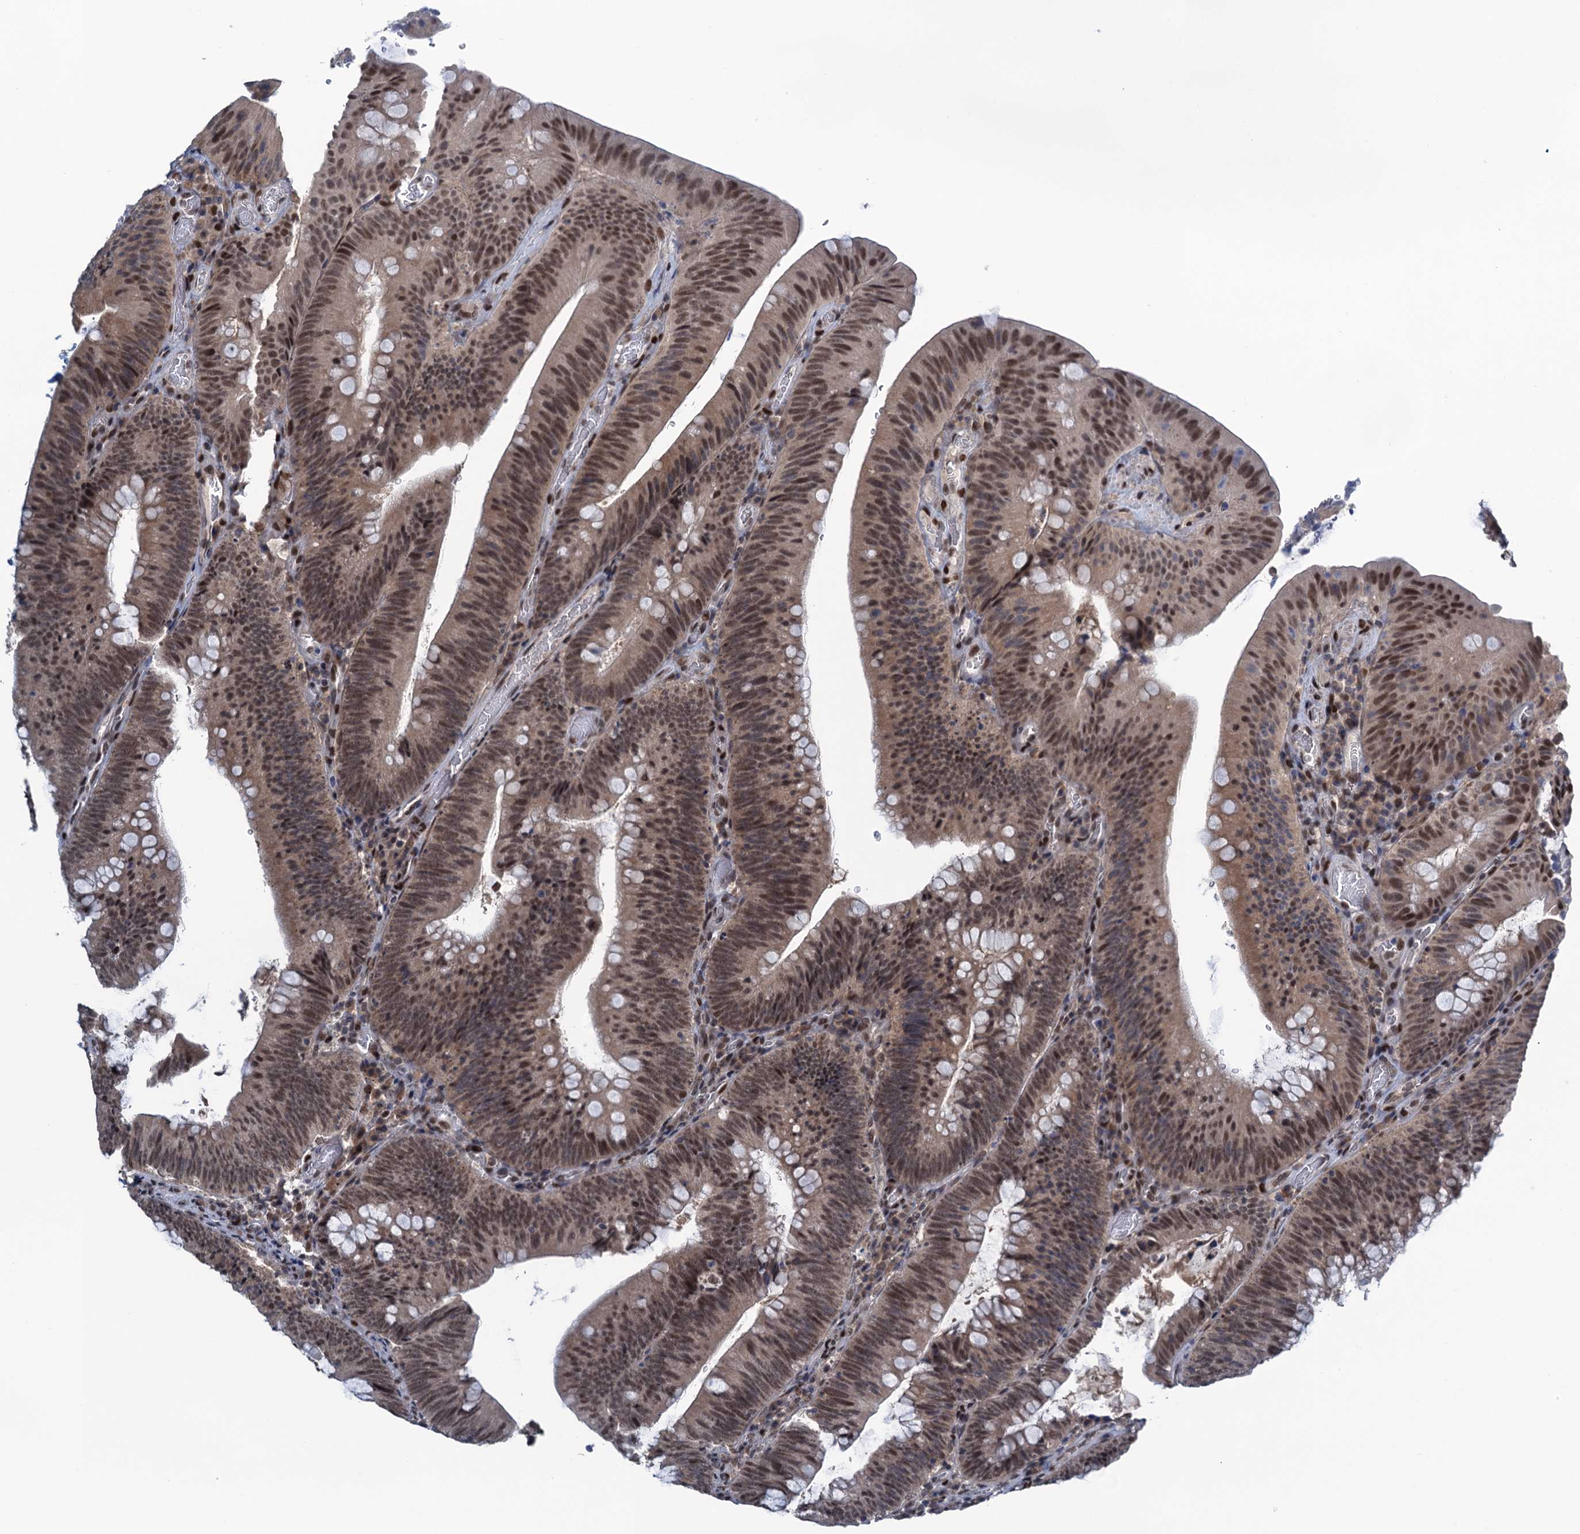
{"staining": {"intensity": "moderate", "quantity": ">75%", "location": "nuclear"}, "tissue": "colorectal cancer", "cell_type": "Tumor cells", "image_type": "cancer", "snomed": [{"axis": "morphology", "description": "Normal tissue, NOS"}, {"axis": "topography", "description": "Colon"}], "caption": "Protein staining of colorectal cancer tissue displays moderate nuclear staining in about >75% of tumor cells. (DAB = brown stain, brightfield microscopy at high magnification).", "gene": "SAE1", "patient": {"sex": "female", "age": 82}}